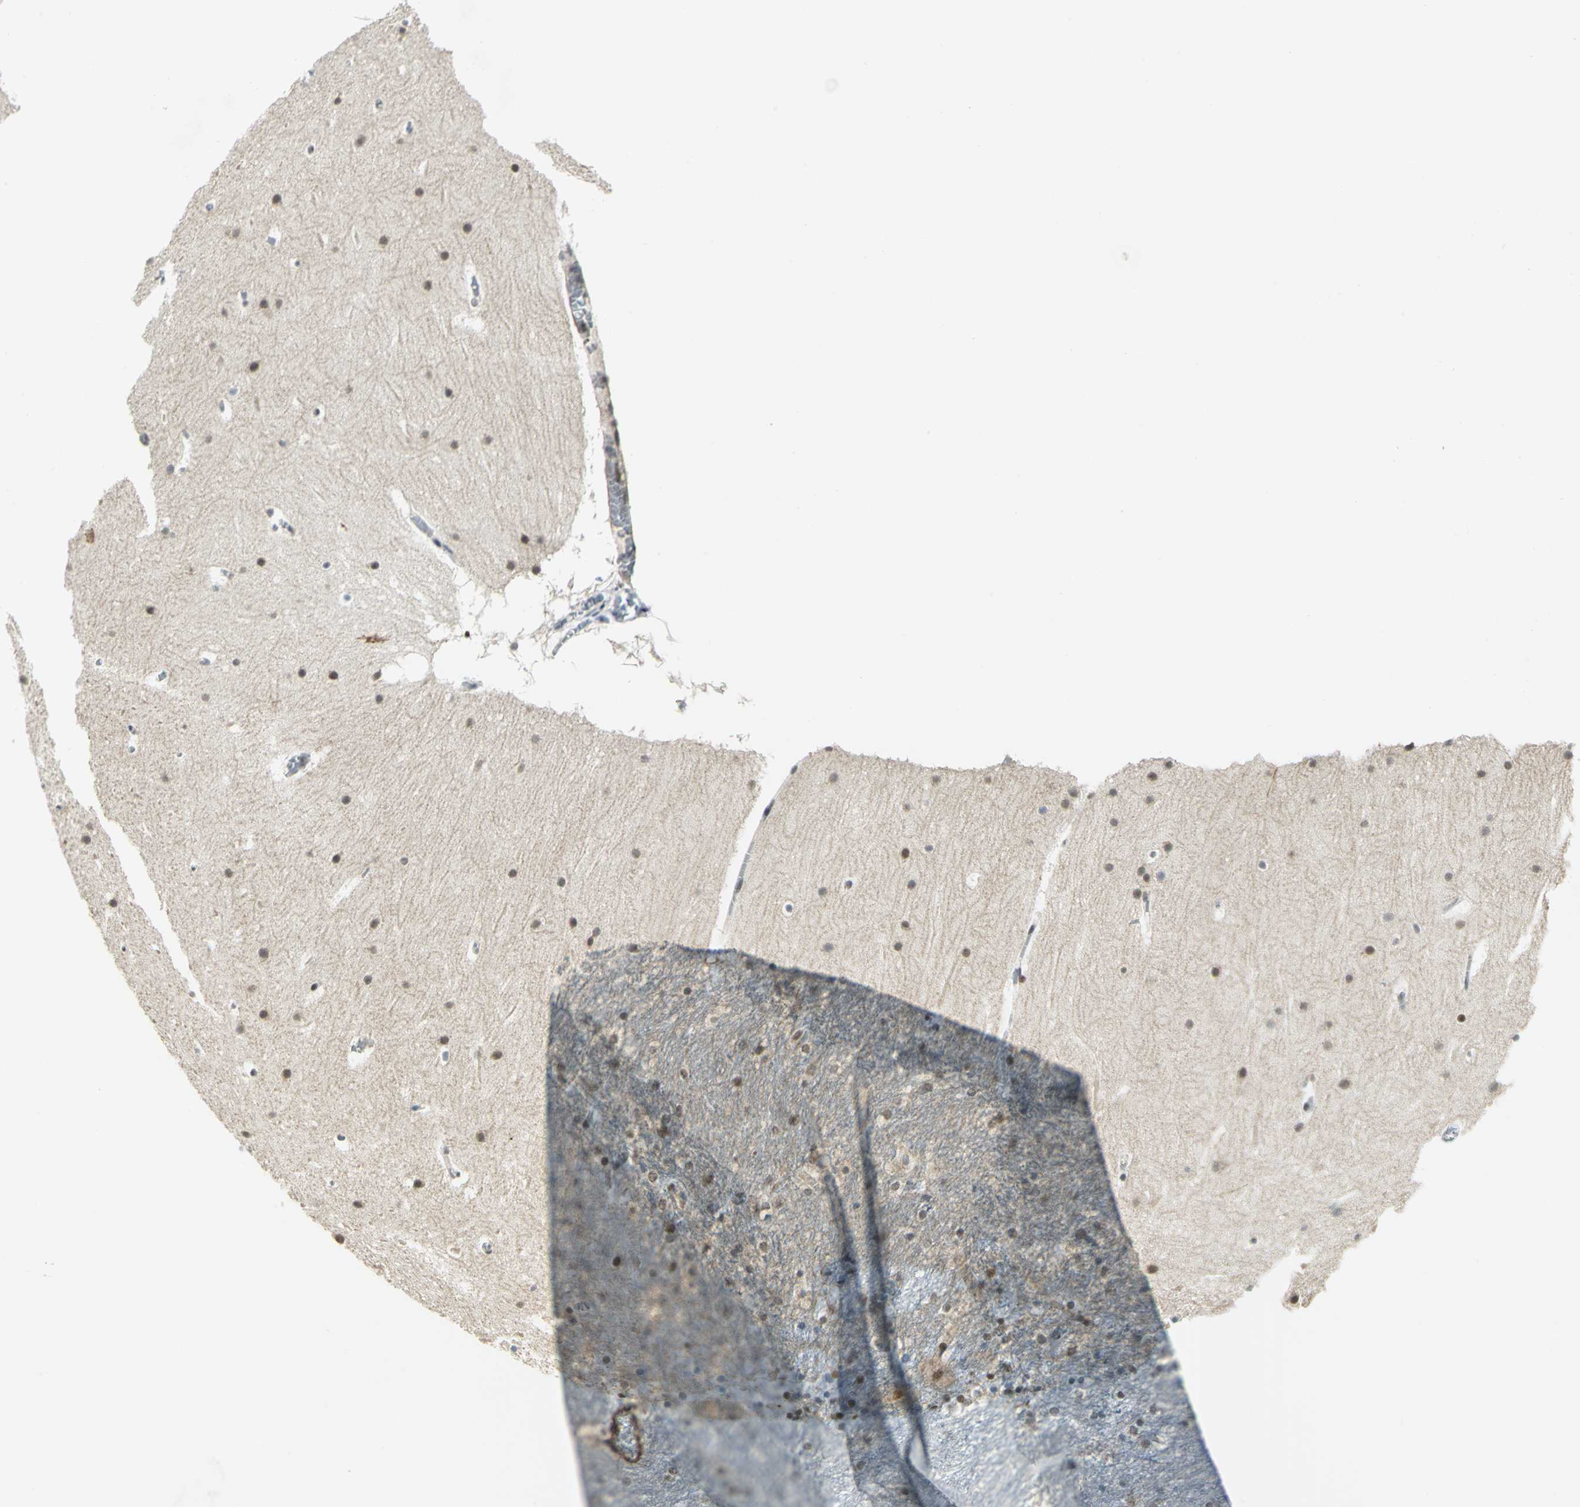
{"staining": {"intensity": "weak", "quantity": "25%-75%", "location": "cytoplasmic/membranous,nuclear"}, "tissue": "cerebellum", "cell_type": "Cells in molecular layer", "image_type": "normal", "snomed": [{"axis": "morphology", "description": "Normal tissue, NOS"}, {"axis": "topography", "description": "Cerebellum"}], "caption": "Protein expression analysis of unremarkable human cerebellum reveals weak cytoplasmic/membranous,nuclear staining in approximately 25%-75% of cells in molecular layer. (Brightfield microscopy of DAB IHC at high magnification).", "gene": "MTA1", "patient": {"sex": "male", "age": 45}}